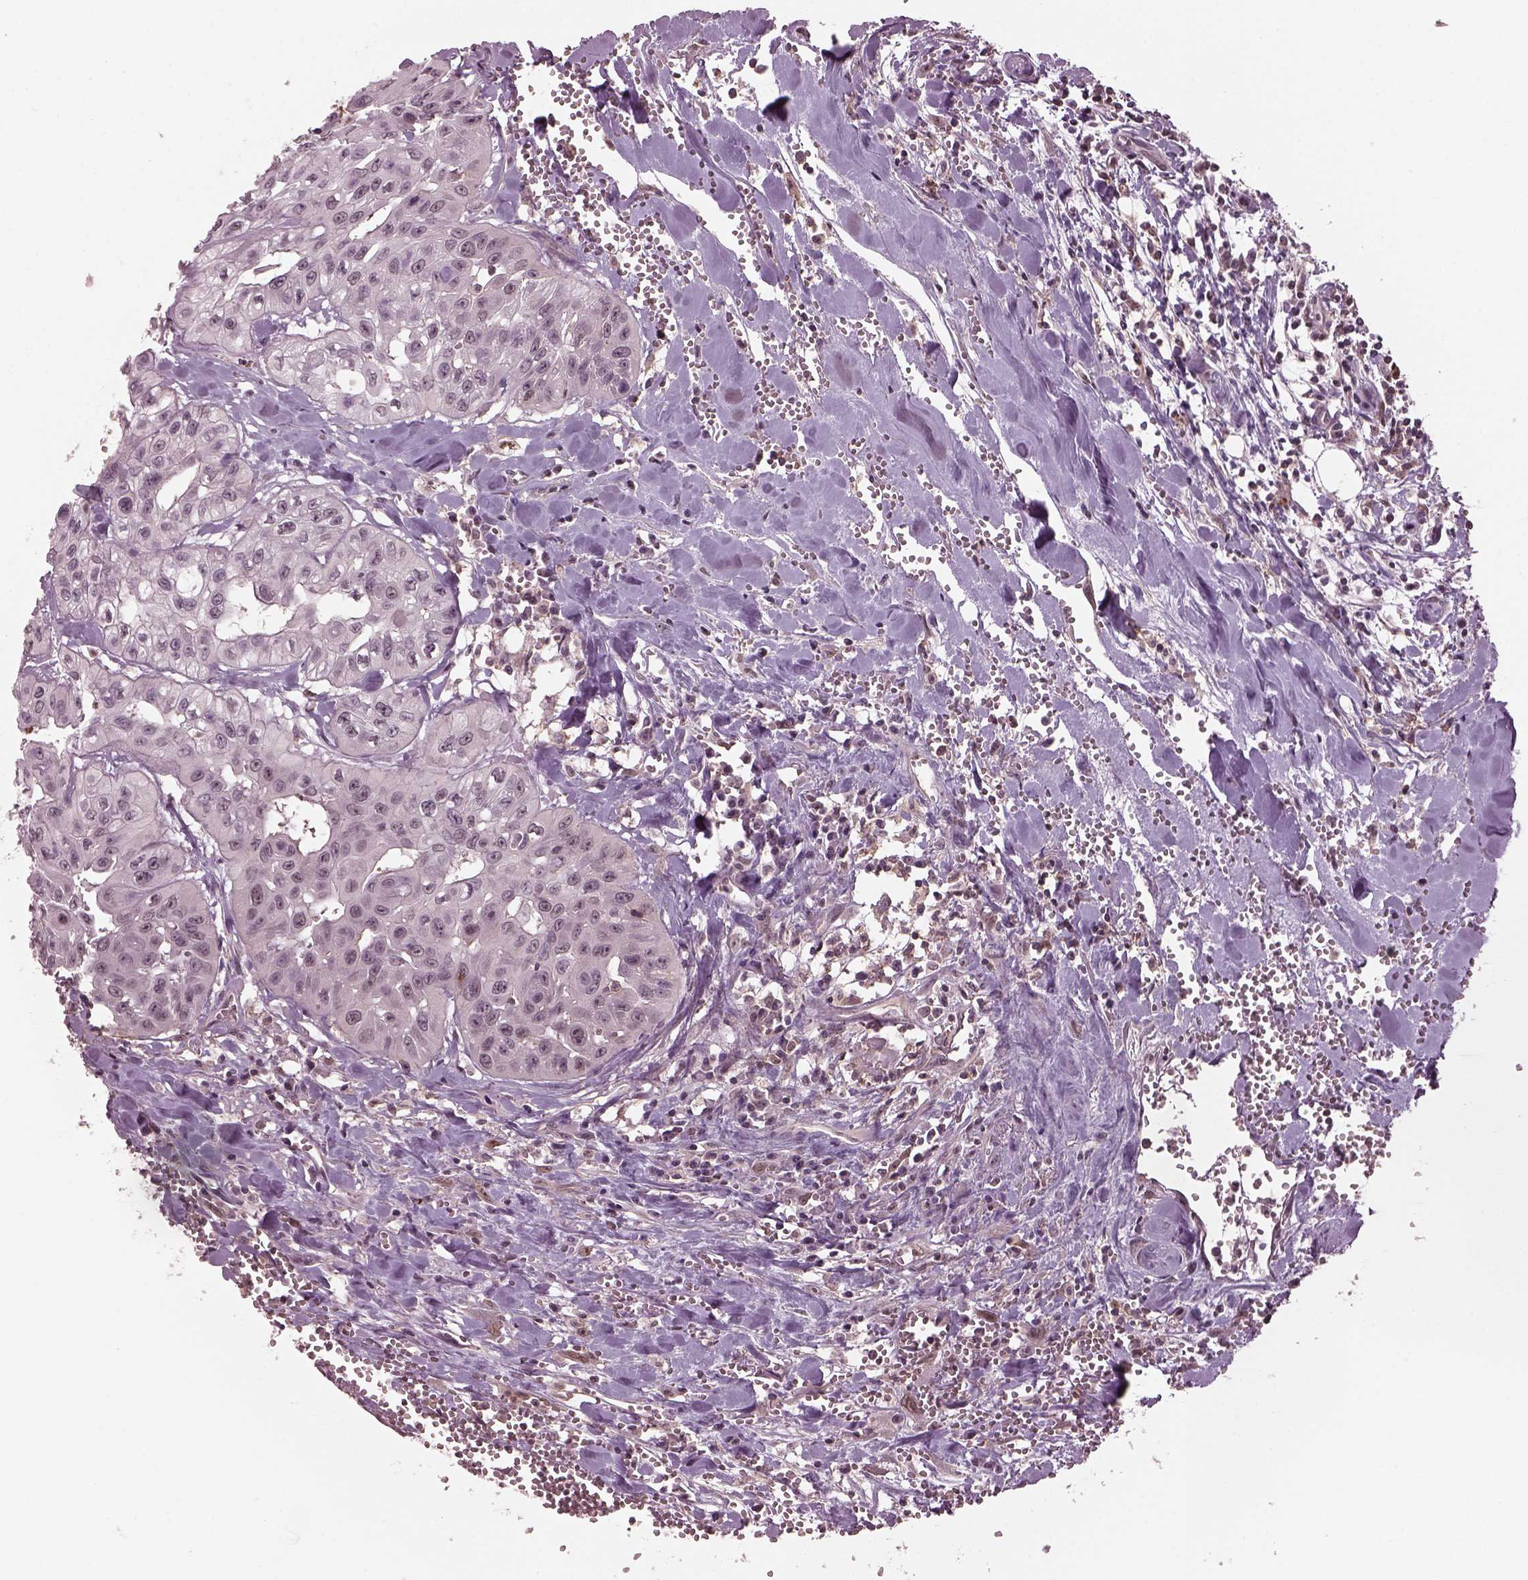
{"staining": {"intensity": "negative", "quantity": "none", "location": "none"}, "tissue": "head and neck cancer", "cell_type": "Tumor cells", "image_type": "cancer", "snomed": [{"axis": "morphology", "description": "Adenocarcinoma, NOS"}, {"axis": "topography", "description": "Head-Neck"}], "caption": "Adenocarcinoma (head and neck) was stained to show a protein in brown. There is no significant expression in tumor cells.", "gene": "SRI", "patient": {"sex": "male", "age": 73}}